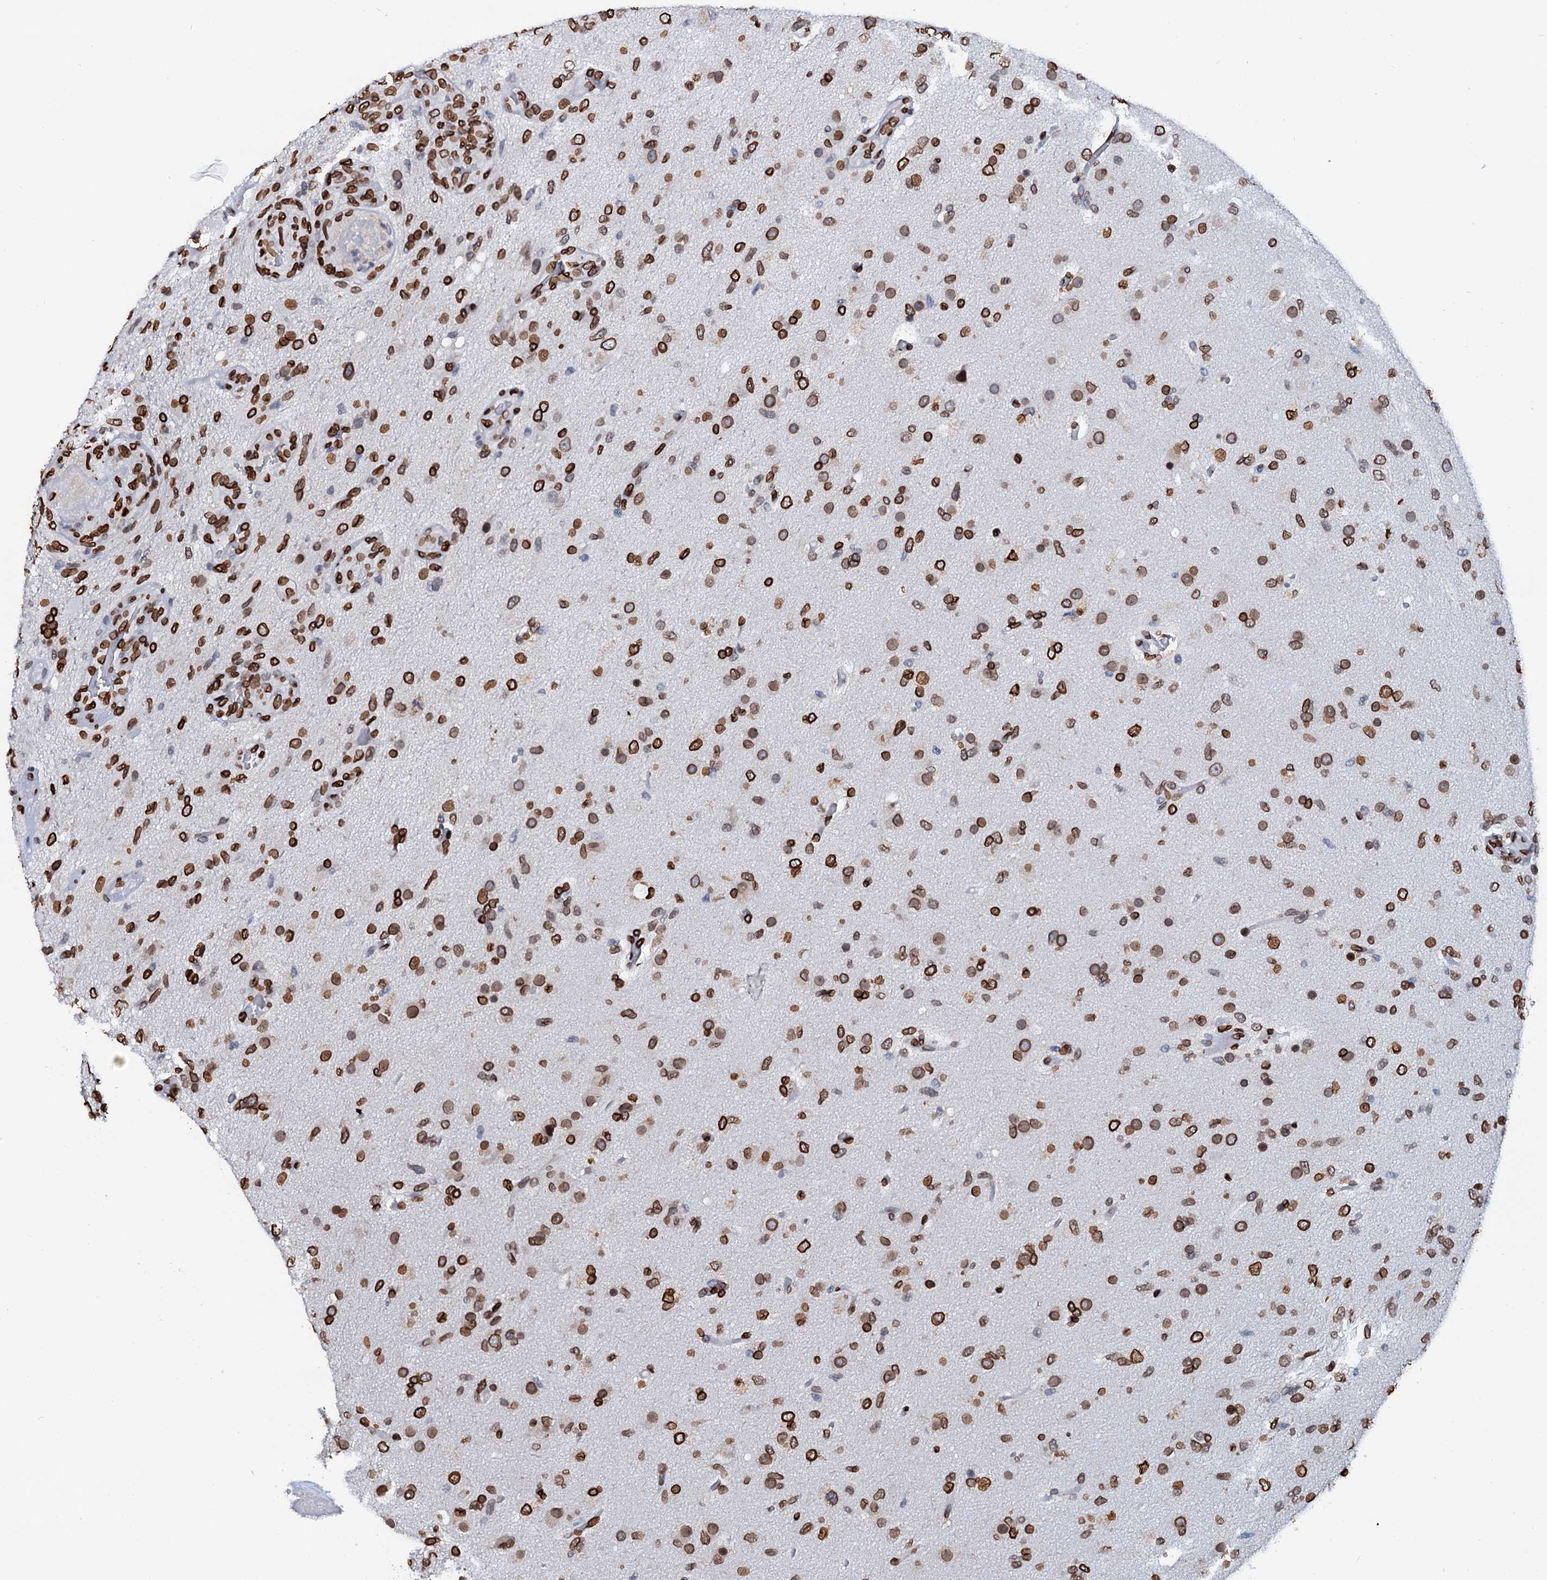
{"staining": {"intensity": "strong", "quantity": ">75%", "location": "cytoplasmic/membranous,nuclear"}, "tissue": "glioma", "cell_type": "Tumor cells", "image_type": "cancer", "snomed": [{"axis": "morphology", "description": "Glioma, malignant, High grade"}, {"axis": "topography", "description": "Brain"}], "caption": "A histopathology image of malignant high-grade glioma stained for a protein shows strong cytoplasmic/membranous and nuclear brown staining in tumor cells. The staining was performed using DAB, with brown indicating positive protein expression. Nuclei are stained blue with hematoxylin.", "gene": "KATNAL2", "patient": {"sex": "female", "age": 74}}